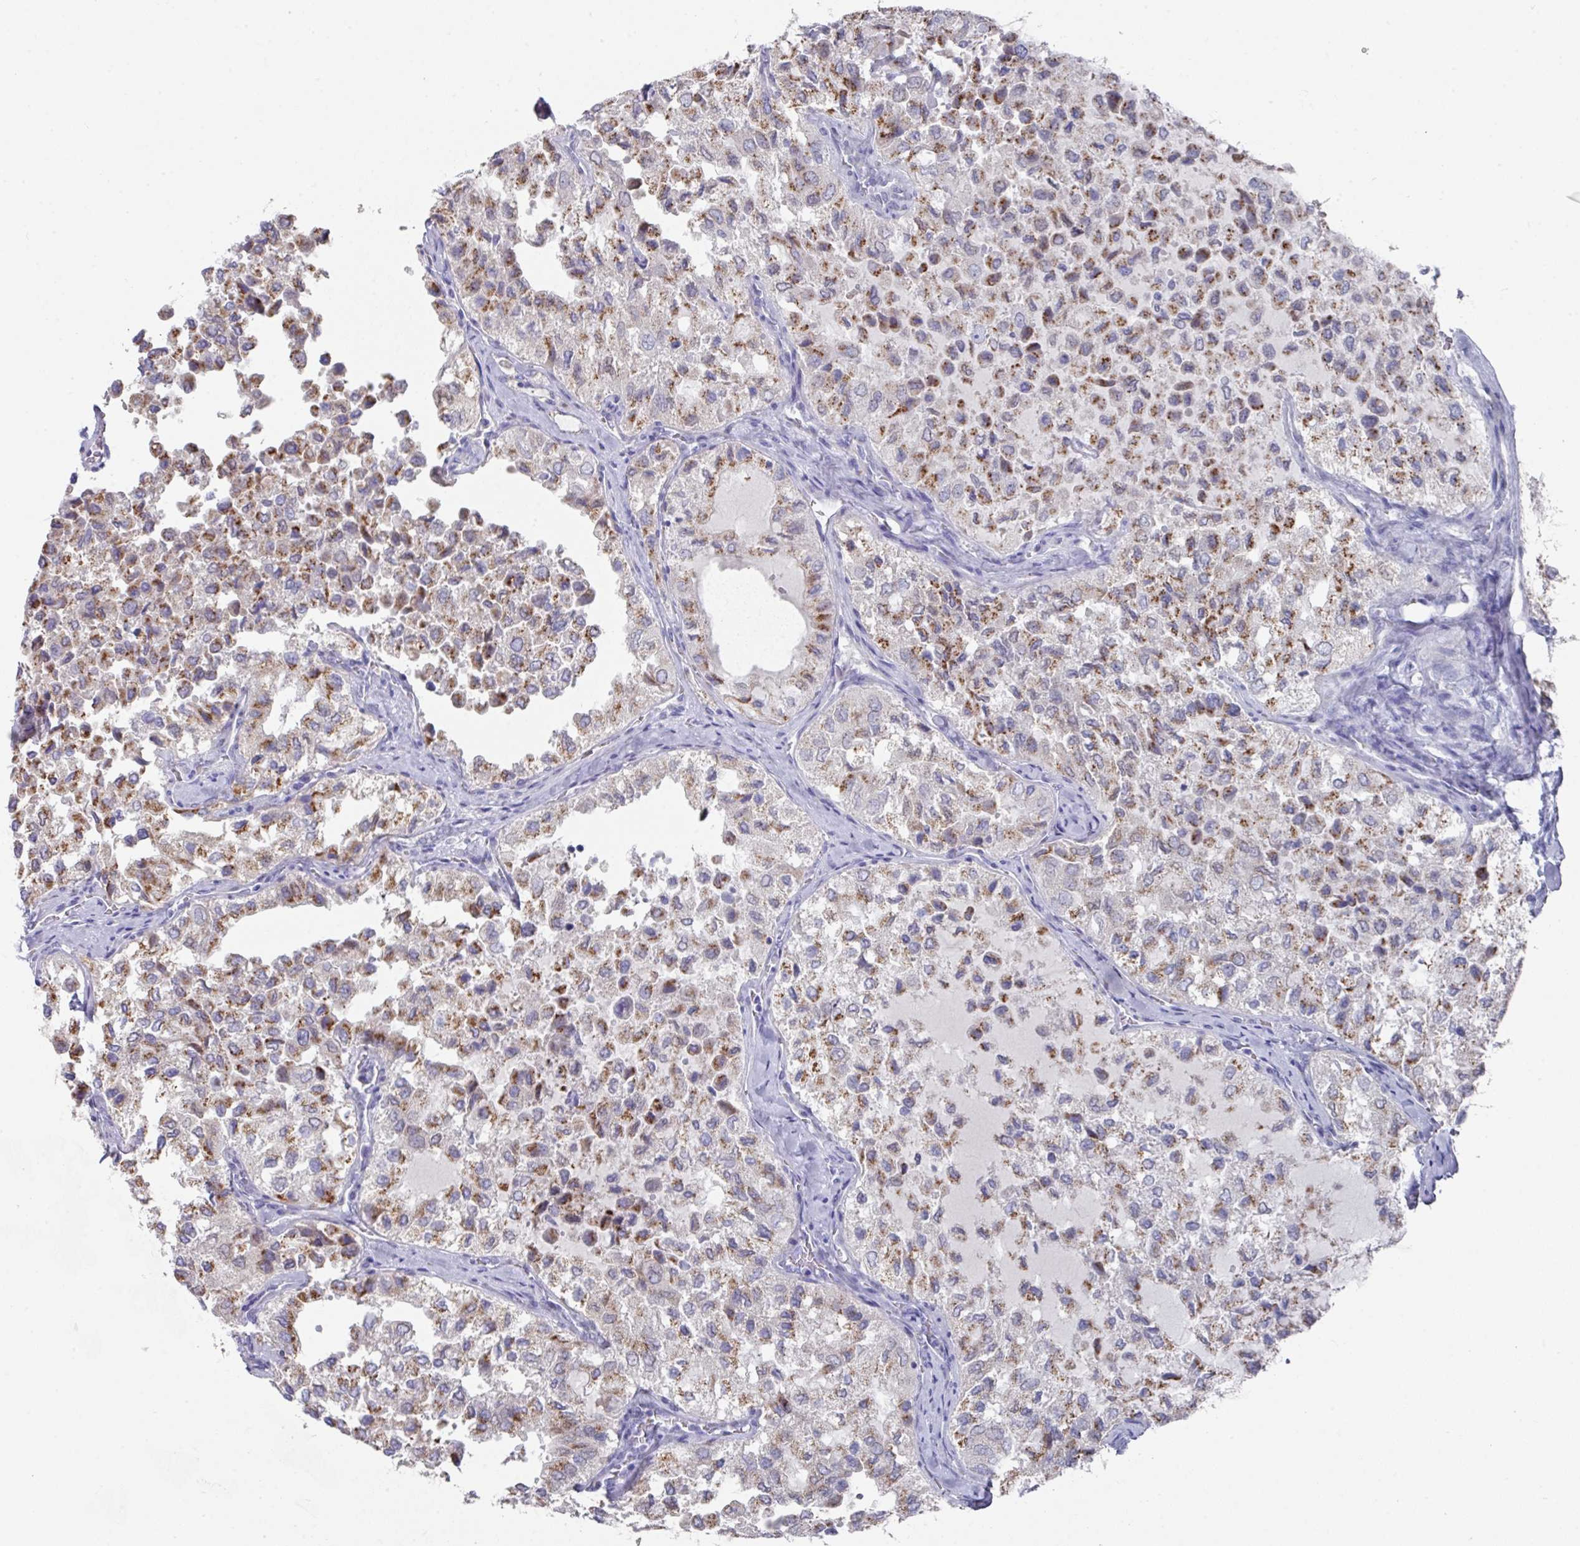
{"staining": {"intensity": "moderate", "quantity": ">75%", "location": "cytoplasmic/membranous"}, "tissue": "thyroid cancer", "cell_type": "Tumor cells", "image_type": "cancer", "snomed": [{"axis": "morphology", "description": "Follicular adenoma carcinoma, NOS"}, {"axis": "topography", "description": "Thyroid gland"}], "caption": "Follicular adenoma carcinoma (thyroid) was stained to show a protein in brown. There is medium levels of moderate cytoplasmic/membranous staining in approximately >75% of tumor cells.", "gene": "VKORC1L1", "patient": {"sex": "male", "age": 75}}